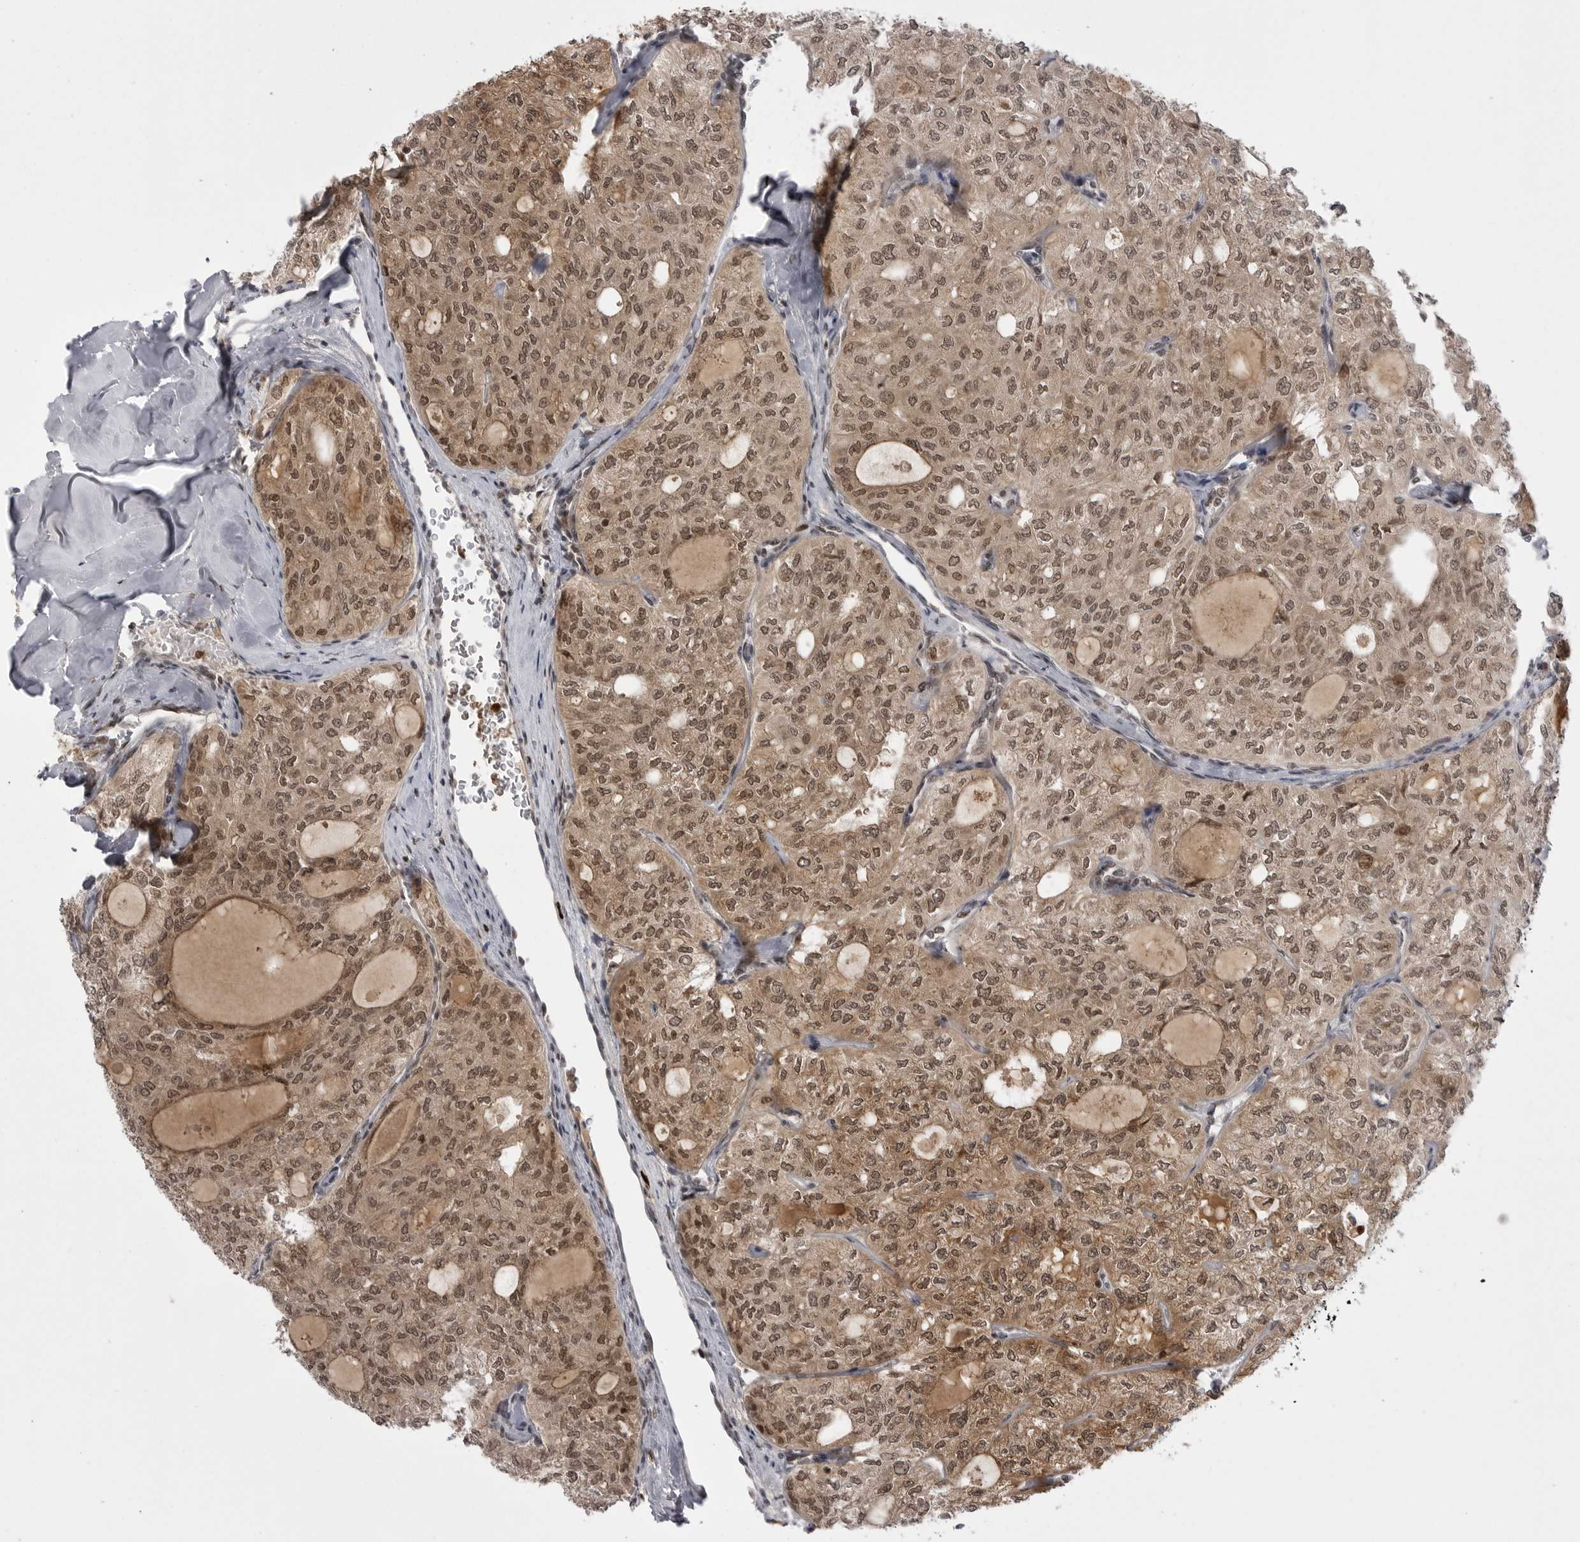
{"staining": {"intensity": "moderate", "quantity": ">75%", "location": "cytoplasmic/membranous,nuclear"}, "tissue": "thyroid cancer", "cell_type": "Tumor cells", "image_type": "cancer", "snomed": [{"axis": "morphology", "description": "Follicular adenoma carcinoma, NOS"}, {"axis": "topography", "description": "Thyroid gland"}], "caption": "A high-resolution micrograph shows immunohistochemistry staining of thyroid follicular adenoma carcinoma, which demonstrates moderate cytoplasmic/membranous and nuclear positivity in about >75% of tumor cells. (DAB IHC, brown staining for protein, blue staining for nuclei).", "gene": "PTK2B", "patient": {"sex": "male", "age": 75}}